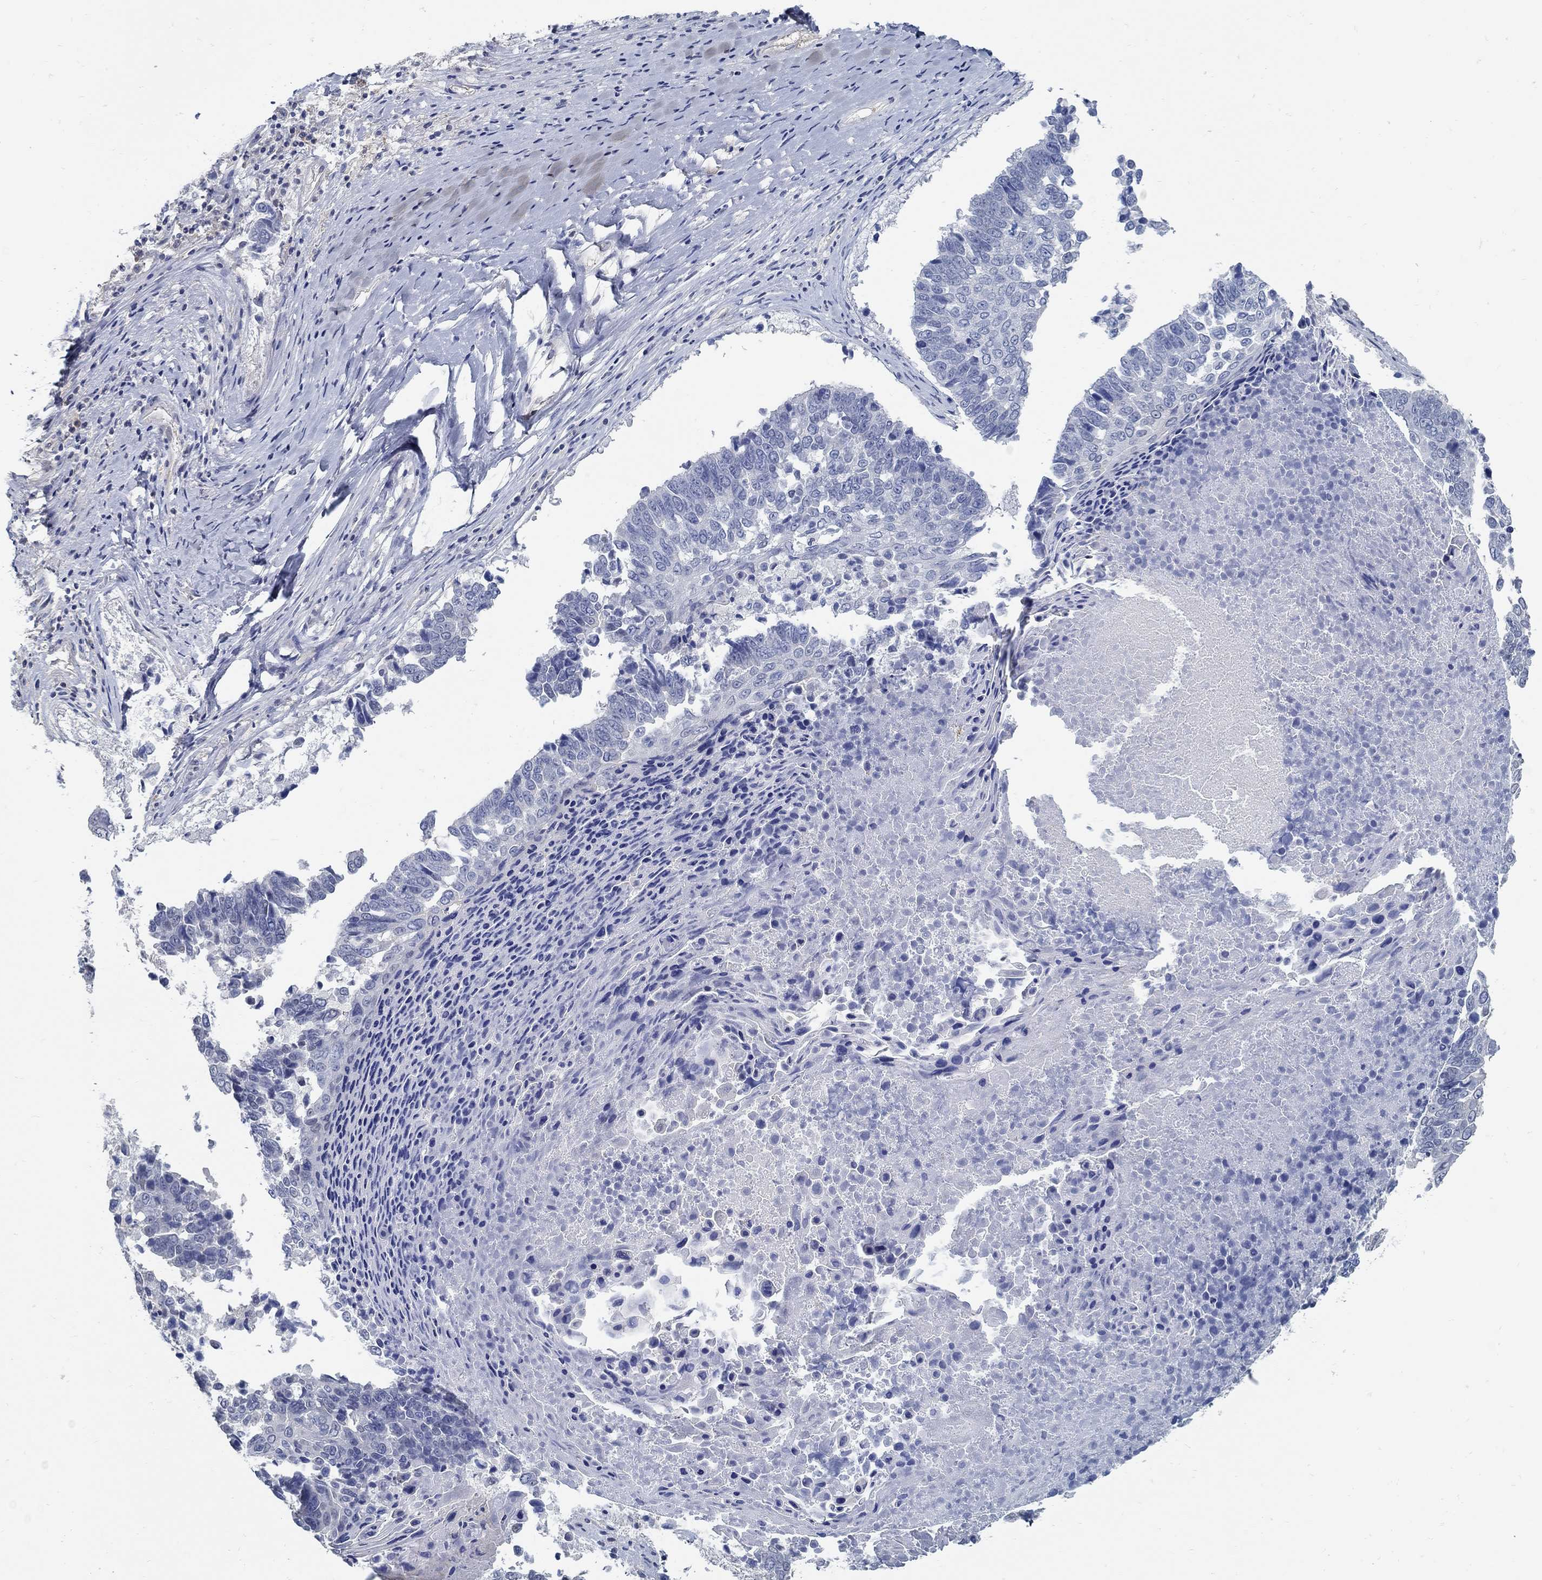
{"staining": {"intensity": "negative", "quantity": "none", "location": "none"}, "tissue": "lung cancer", "cell_type": "Tumor cells", "image_type": "cancer", "snomed": [{"axis": "morphology", "description": "Squamous cell carcinoma, NOS"}, {"axis": "topography", "description": "Lung"}], "caption": "Immunohistochemistry photomicrograph of lung squamous cell carcinoma stained for a protein (brown), which demonstrates no expression in tumor cells.", "gene": "PCDH11X", "patient": {"sex": "male", "age": 73}}